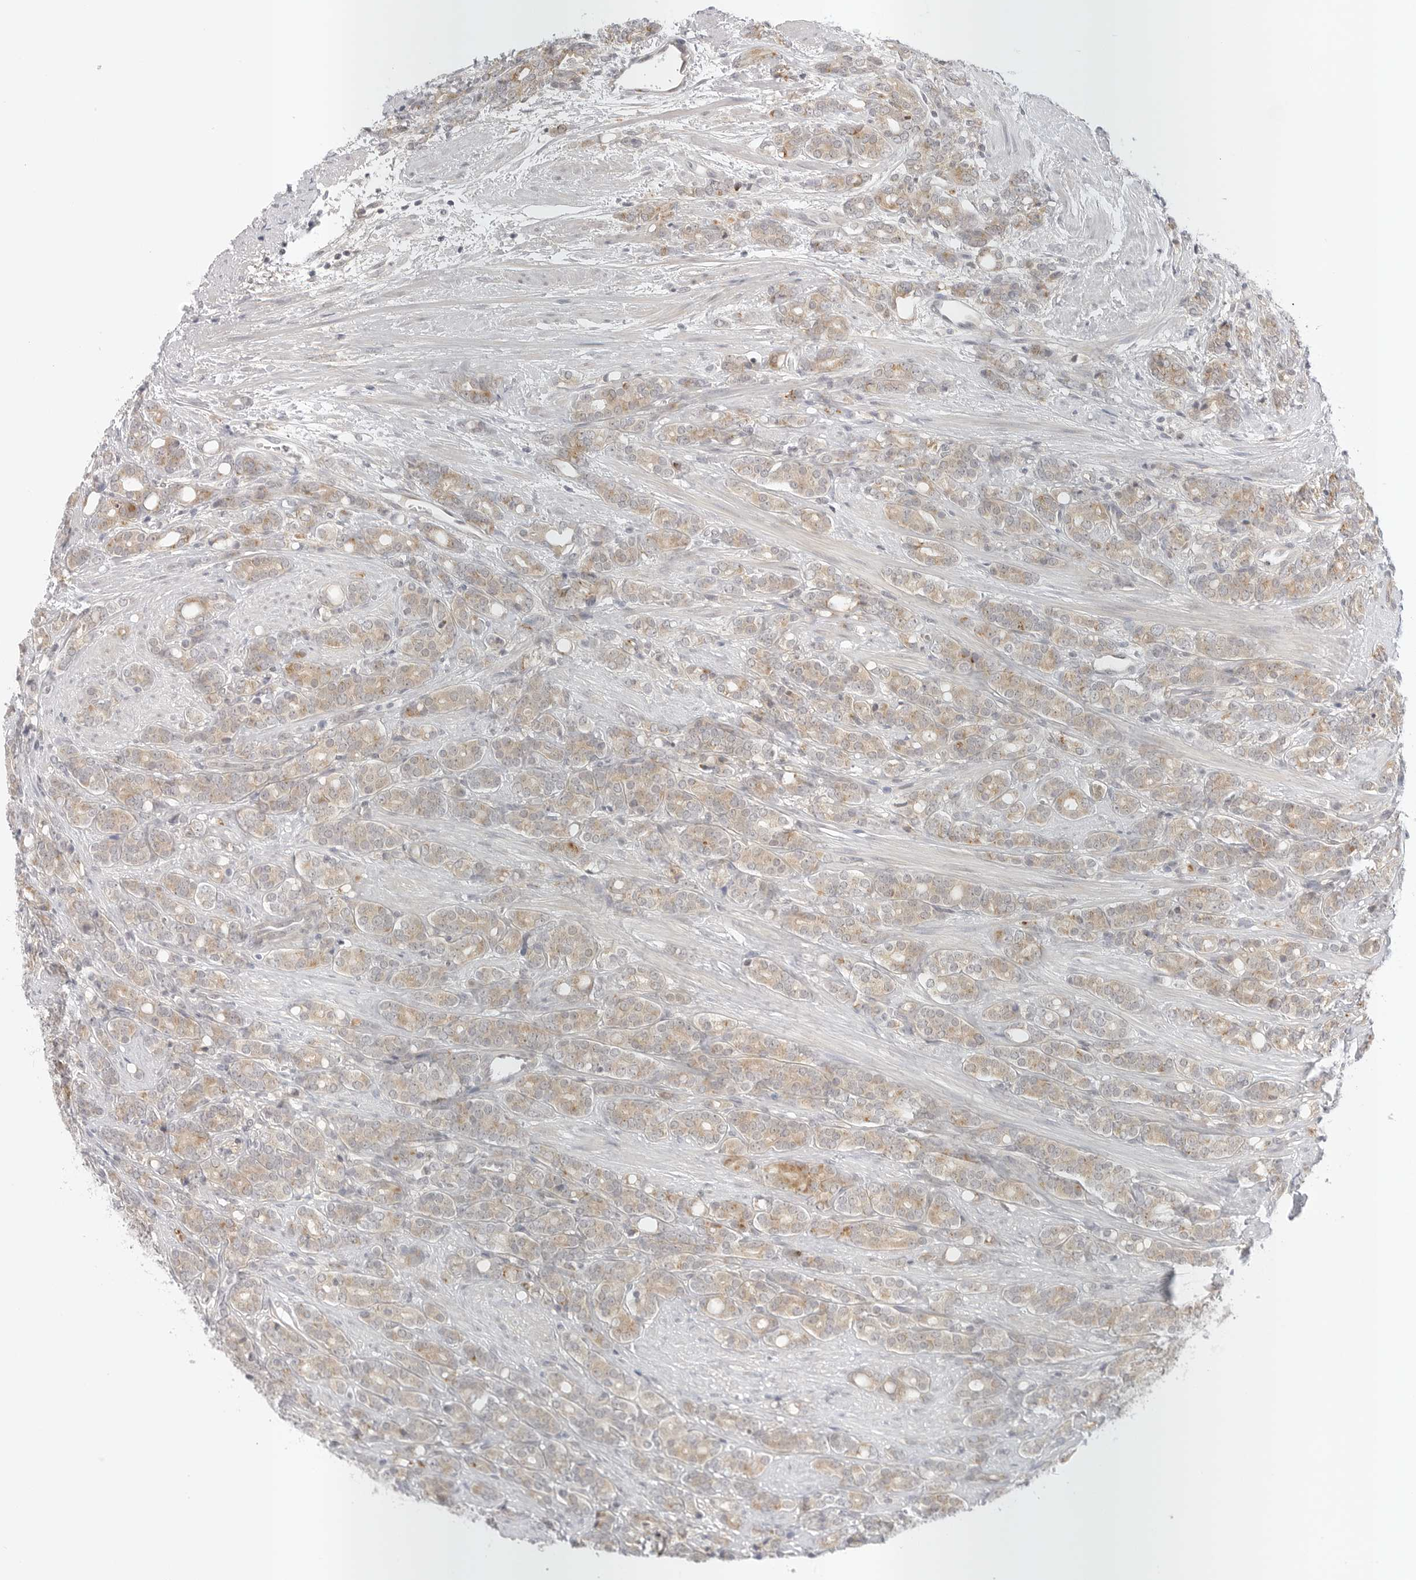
{"staining": {"intensity": "weak", "quantity": ">75%", "location": "cytoplasmic/membranous"}, "tissue": "prostate cancer", "cell_type": "Tumor cells", "image_type": "cancer", "snomed": [{"axis": "morphology", "description": "Adenocarcinoma, High grade"}, {"axis": "topography", "description": "Prostate"}], "caption": "Immunohistochemical staining of human prostate cancer (adenocarcinoma (high-grade)) demonstrates low levels of weak cytoplasmic/membranous expression in approximately >75% of tumor cells.", "gene": "TCP1", "patient": {"sex": "male", "age": 62}}